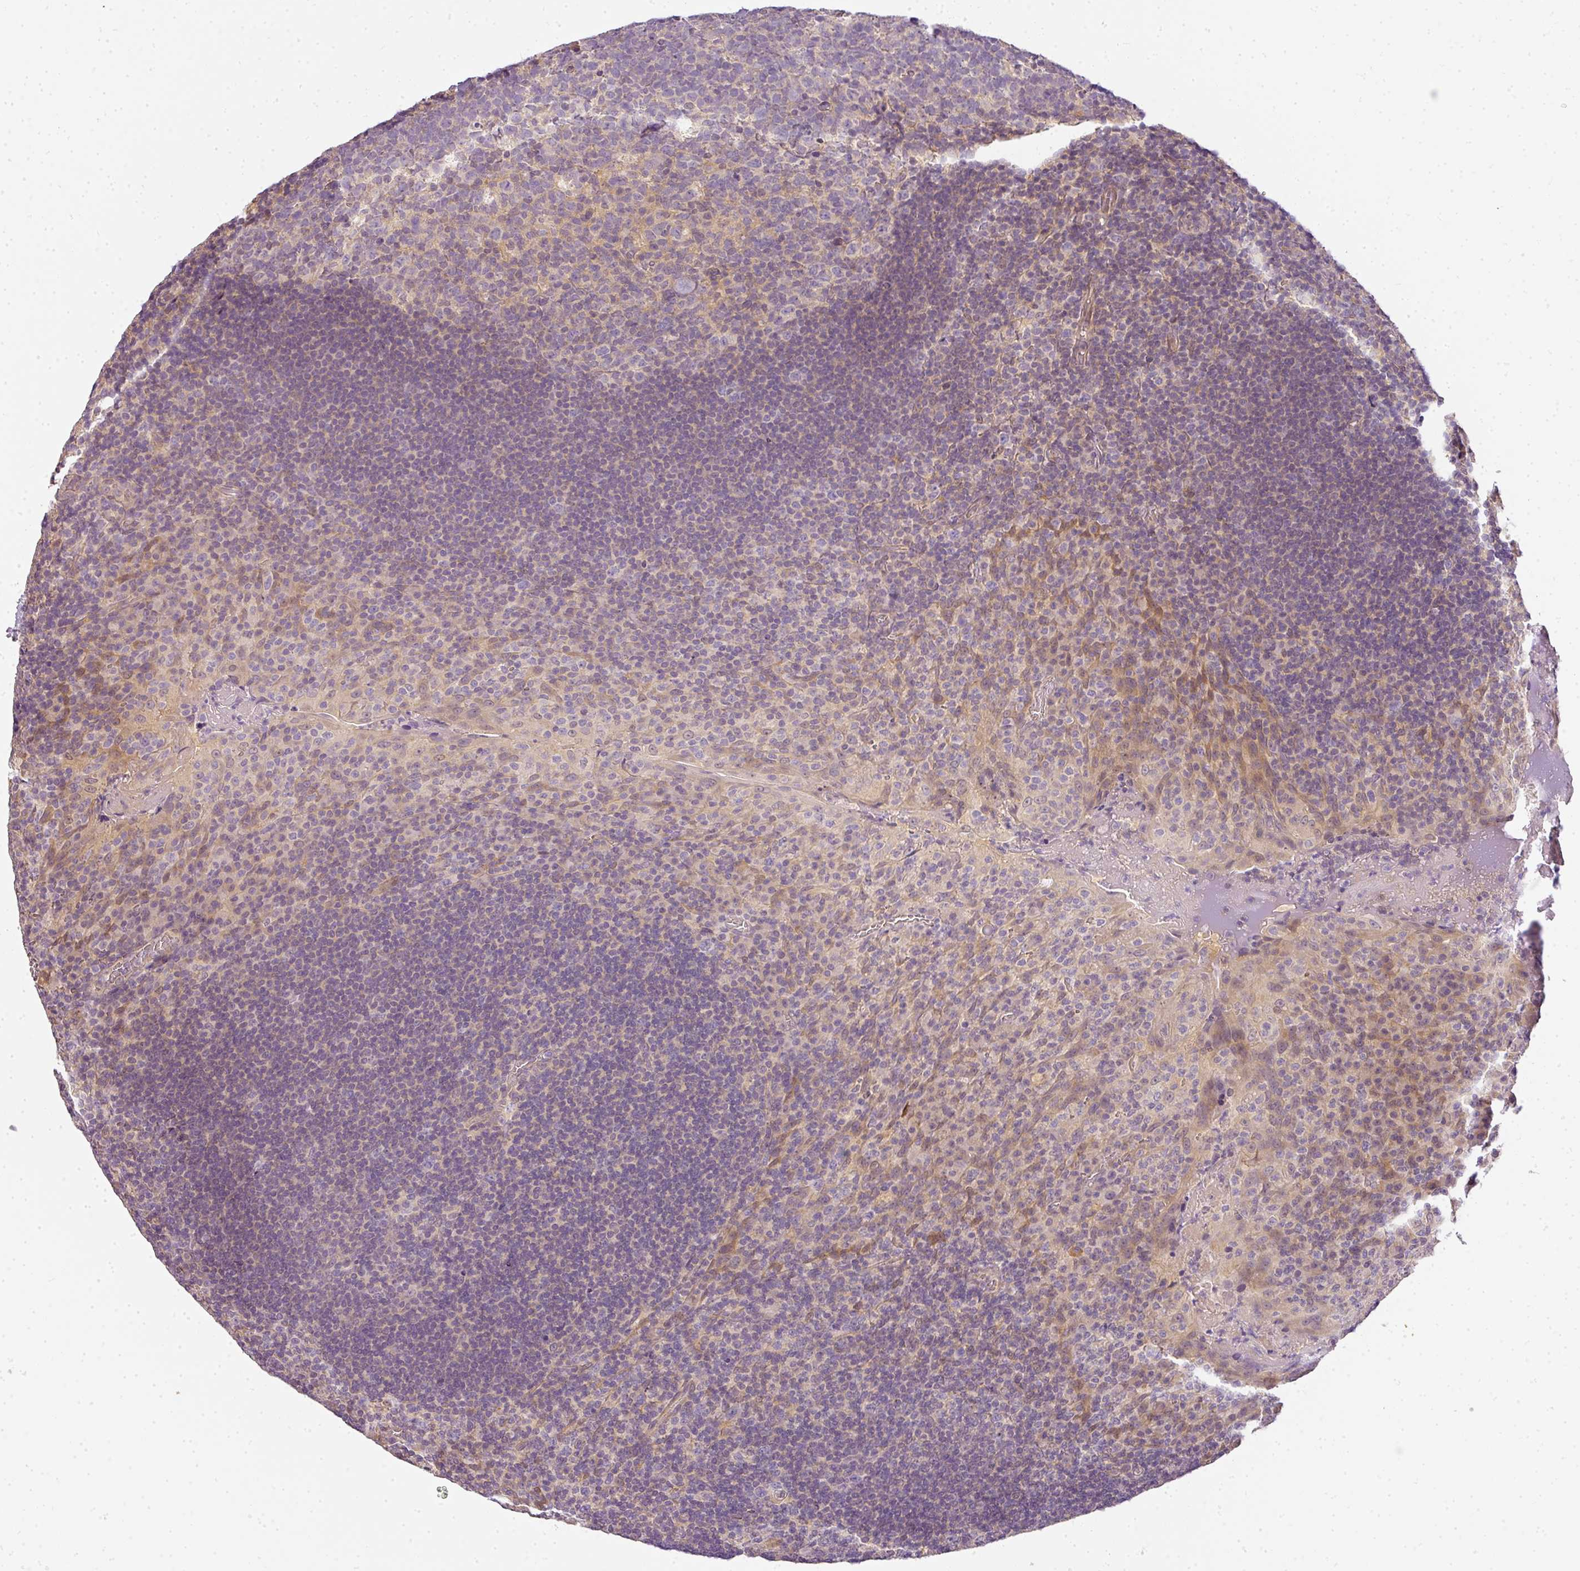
{"staining": {"intensity": "negative", "quantity": "none", "location": "none"}, "tissue": "tonsil", "cell_type": "Germinal center cells", "image_type": "normal", "snomed": [{"axis": "morphology", "description": "Normal tissue, NOS"}, {"axis": "topography", "description": "Tonsil"}], "caption": "Immunohistochemistry (IHC) of benign tonsil reveals no staining in germinal center cells.", "gene": "ADH5", "patient": {"sex": "male", "age": 17}}